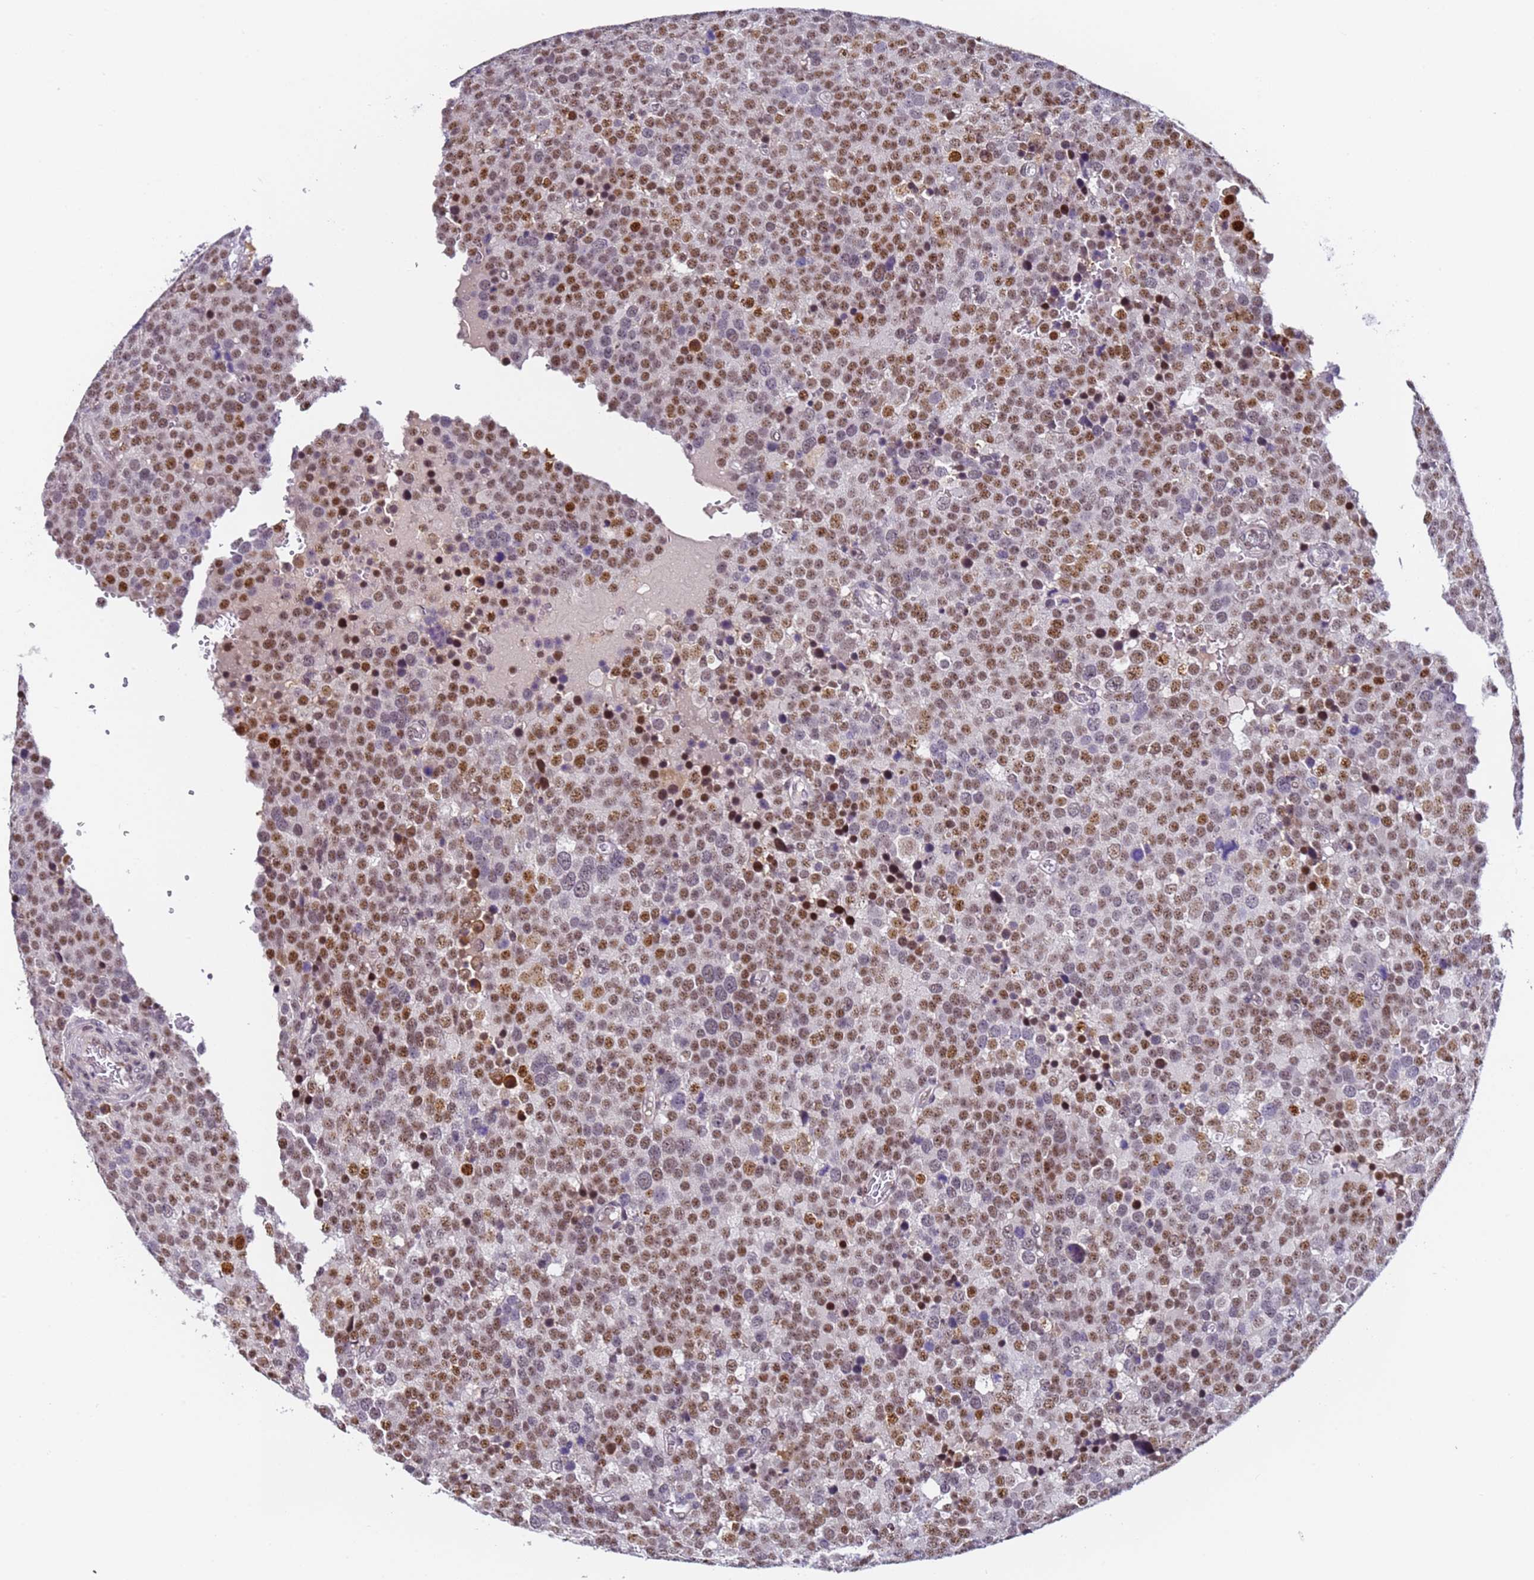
{"staining": {"intensity": "moderate", "quantity": "25%-75%", "location": "nuclear"}, "tissue": "testis cancer", "cell_type": "Tumor cells", "image_type": "cancer", "snomed": [{"axis": "morphology", "description": "Seminoma, NOS"}, {"axis": "topography", "description": "Testis"}], "caption": "Immunohistochemistry photomicrograph of human seminoma (testis) stained for a protein (brown), which reveals medium levels of moderate nuclear expression in approximately 25%-75% of tumor cells.", "gene": "FNBP4", "patient": {"sex": "male", "age": 71}}